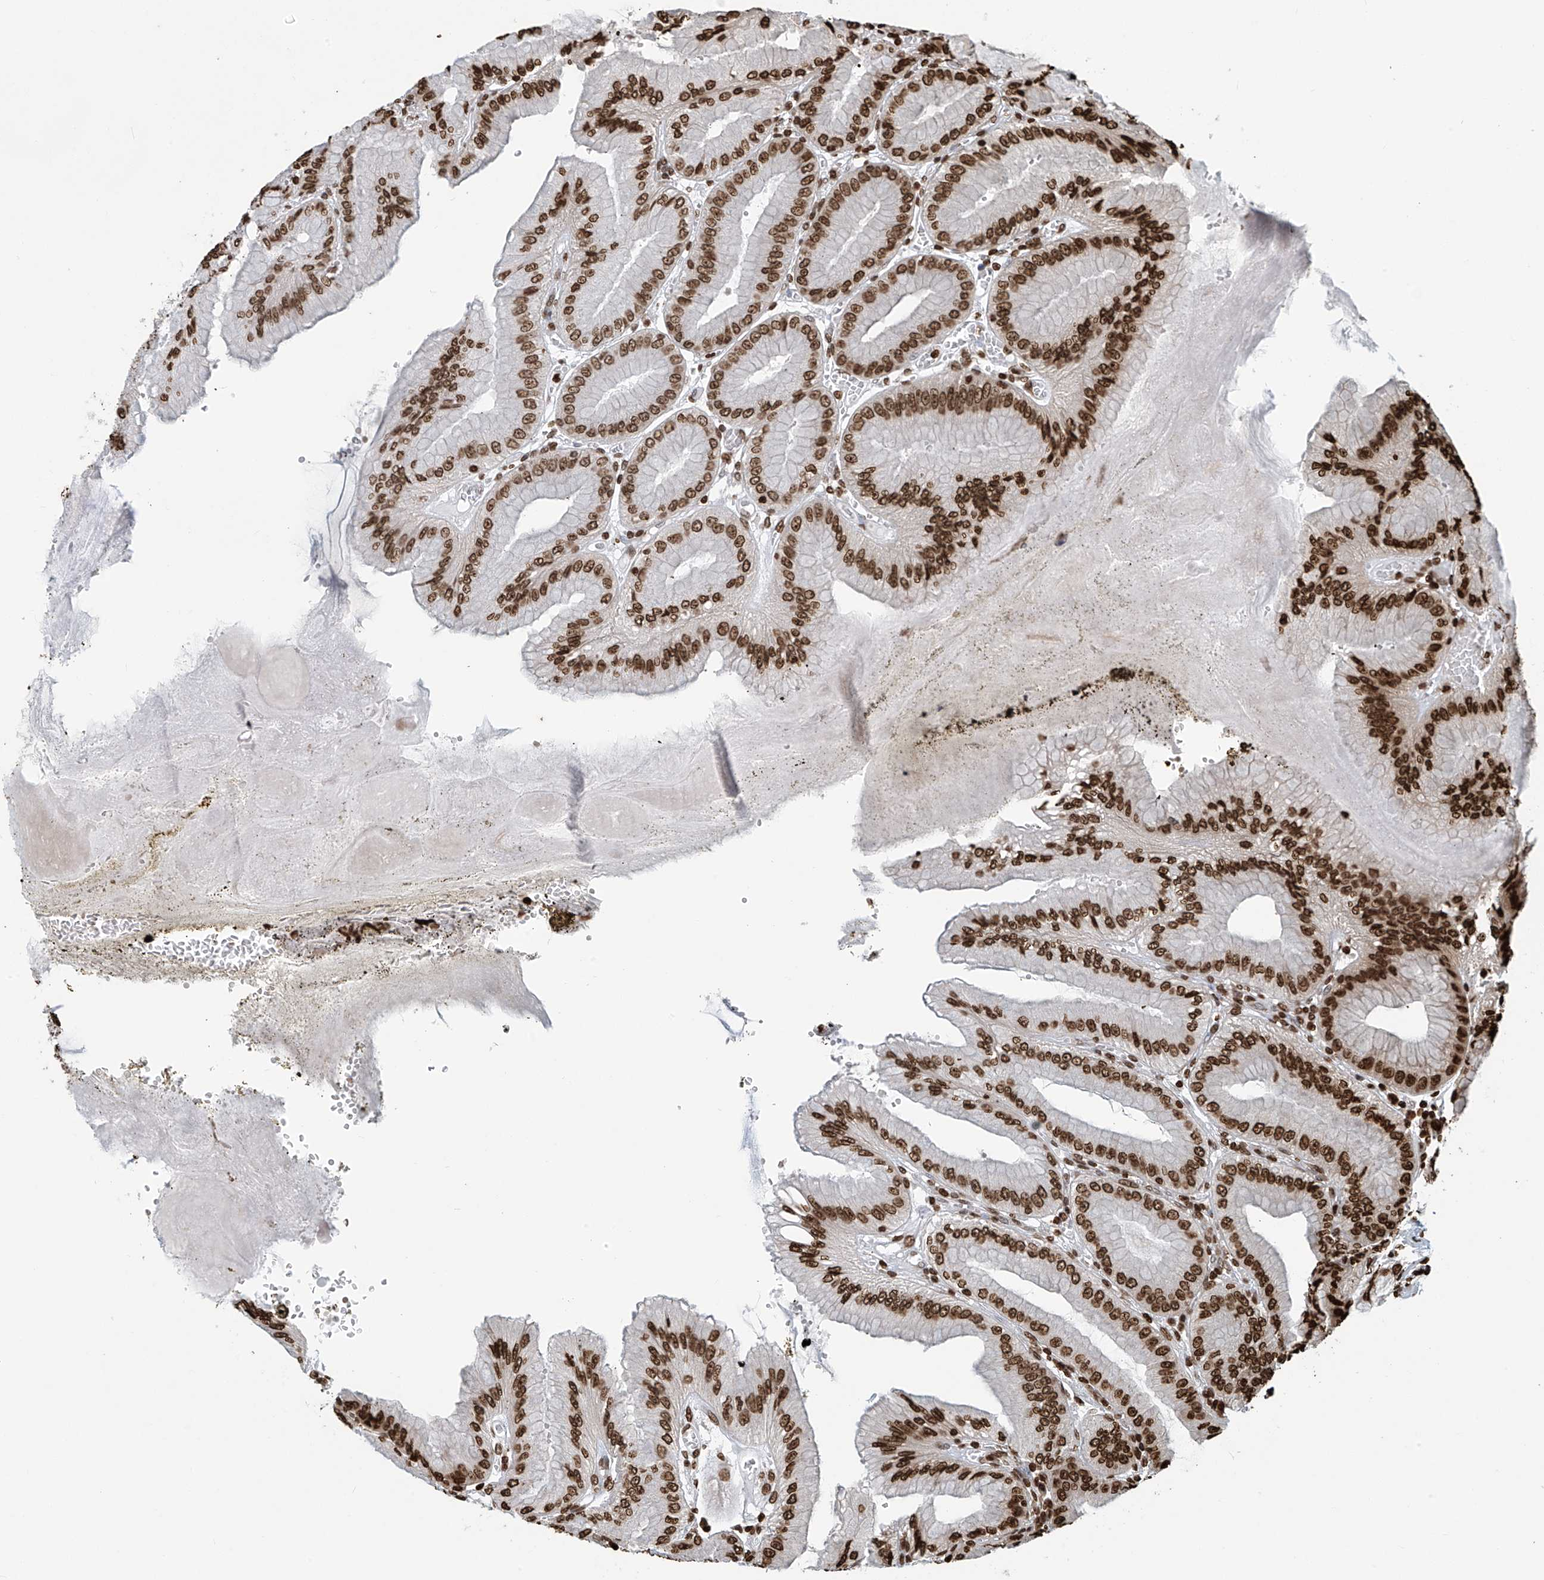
{"staining": {"intensity": "strong", "quantity": ">75%", "location": "nuclear"}, "tissue": "stomach", "cell_type": "Glandular cells", "image_type": "normal", "snomed": [{"axis": "morphology", "description": "Normal tissue, NOS"}, {"axis": "topography", "description": "Stomach, lower"}], "caption": "A high amount of strong nuclear expression is identified in about >75% of glandular cells in unremarkable stomach. (Brightfield microscopy of DAB IHC at high magnification).", "gene": "DPPA2", "patient": {"sex": "male", "age": 71}}